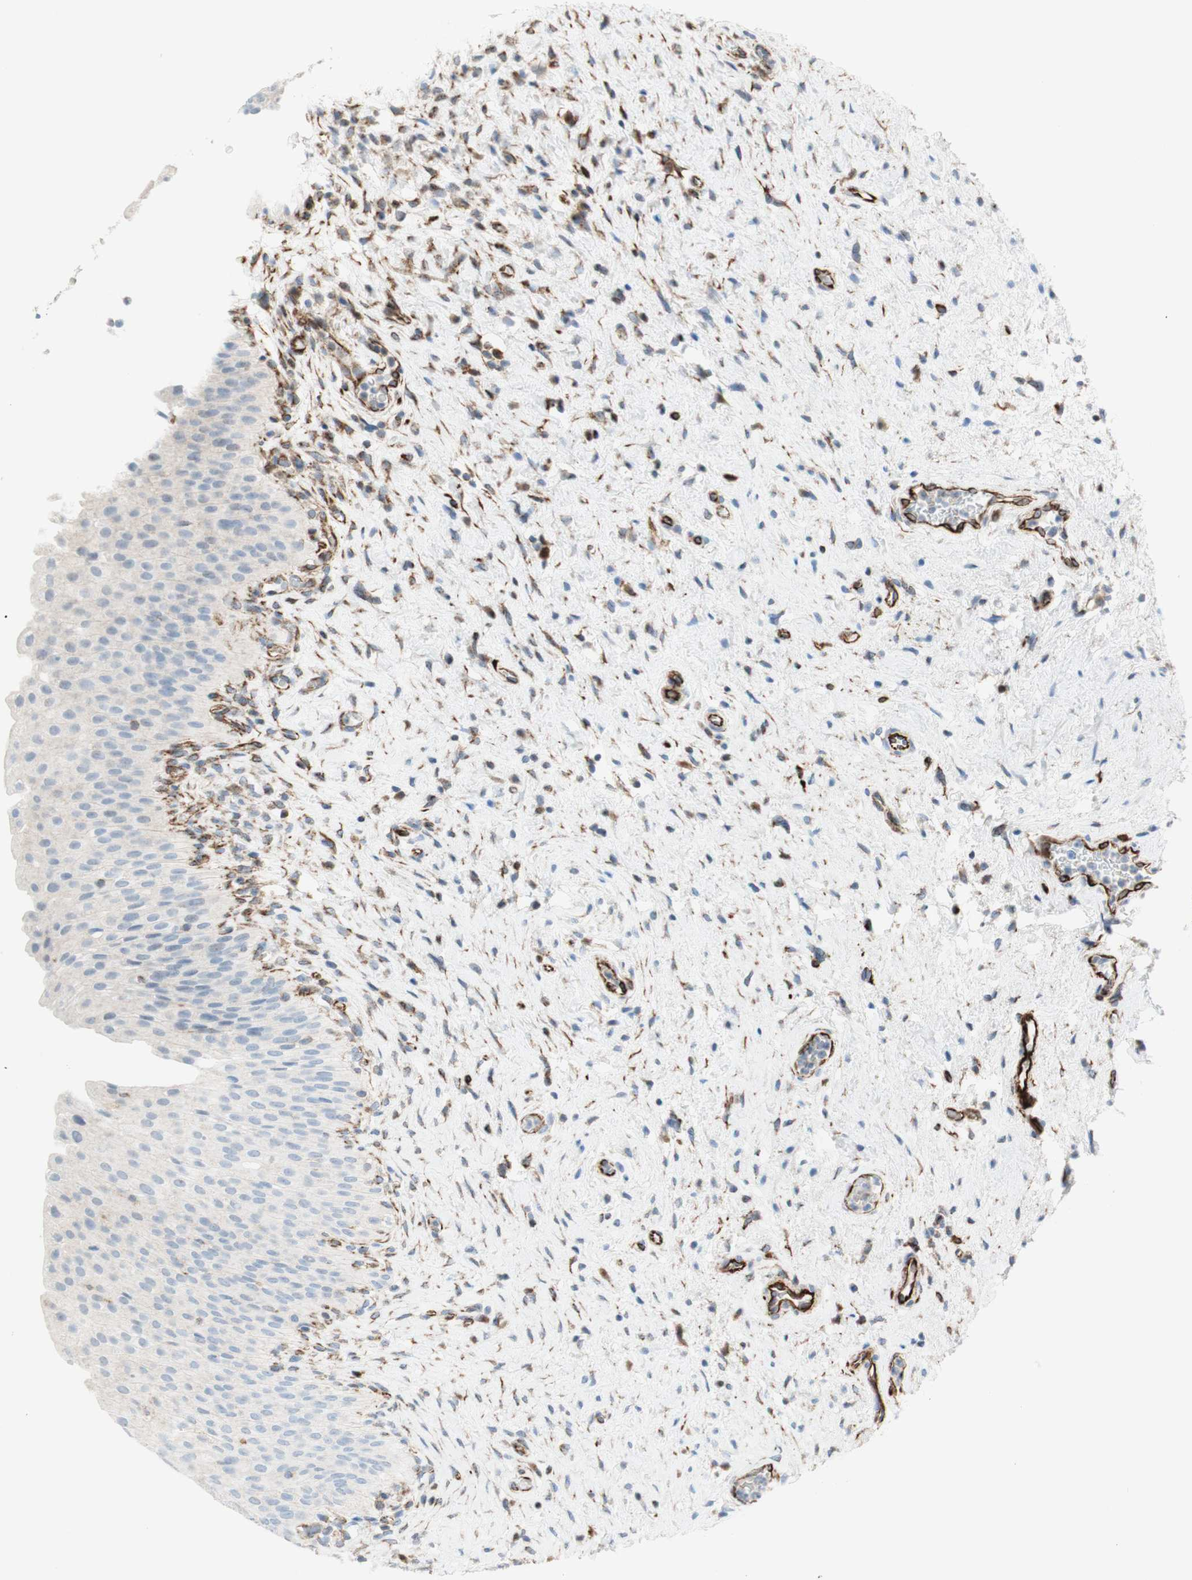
{"staining": {"intensity": "negative", "quantity": "none", "location": "none"}, "tissue": "urinary bladder", "cell_type": "Urothelial cells", "image_type": "normal", "snomed": [{"axis": "morphology", "description": "Normal tissue, NOS"}, {"axis": "morphology", "description": "Urothelial carcinoma, High grade"}, {"axis": "topography", "description": "Urinary bladder"}], "caption": "Protein analysis of normal urinary bladder displays no significant positivity in urothelial cells.", "gene": "POU2AF1", "patient": {"sex": "male", "age": 46}}